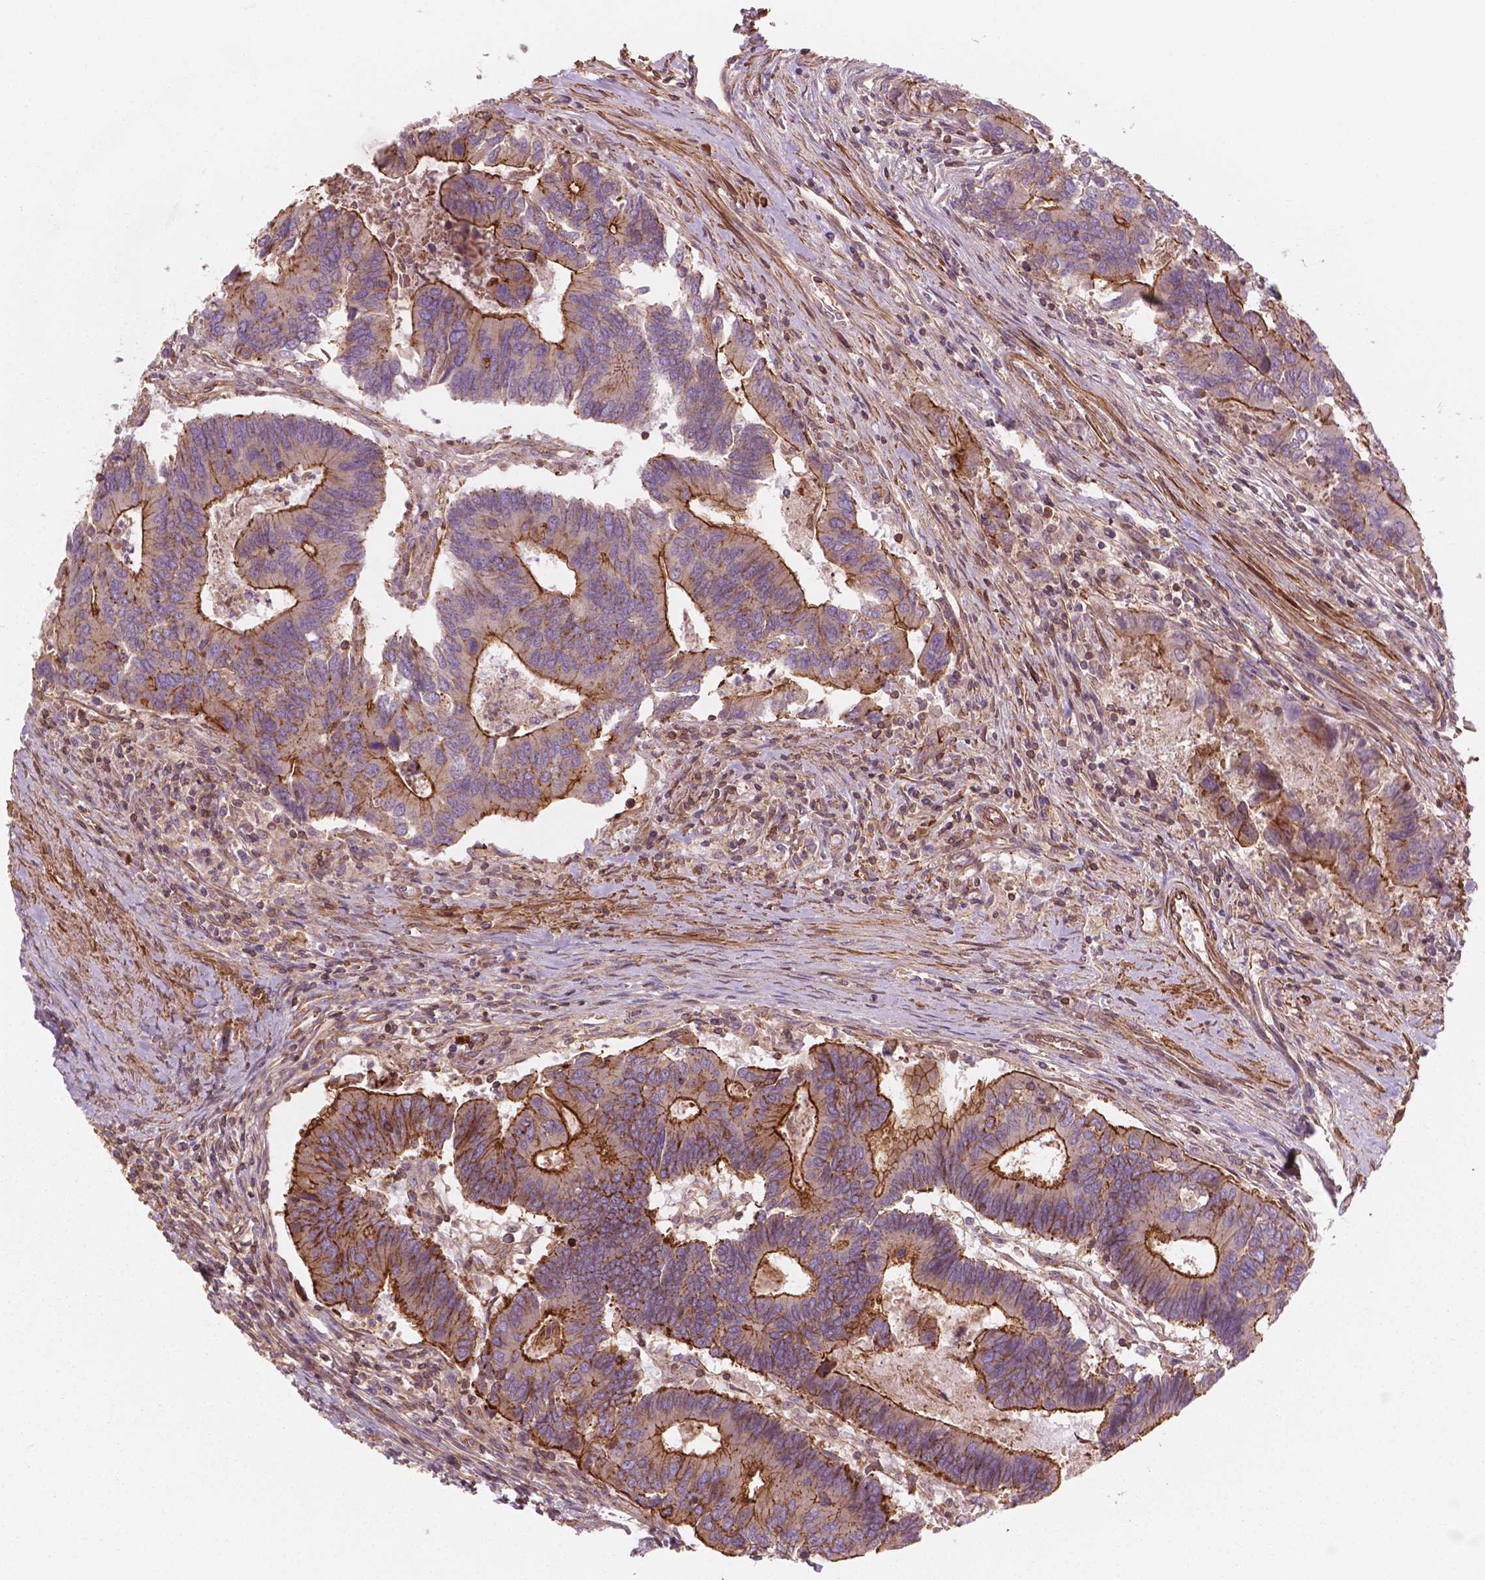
{"staining": {"intensity": "strong", "quantity": ">75%", "location": "cytoplasmic/membranous"}, "tissue": "colorectal cancer", "cell_type": "Tumor cells", "image_type": "cancer", "snomed": [{"axis": "morphology", "description": "Adenocarcinoma, NOS"}, {"axis": "topography", "description": "Colon"}], "caption": "This micrograph reveals immunohistochemistry staining of human colorectal cancer, with high strong cytoplasmic/membranous positivity in approximately >75% of tumor cells.", "gene": "SURF4", "patient": {"sex": "female", "age": 67}}